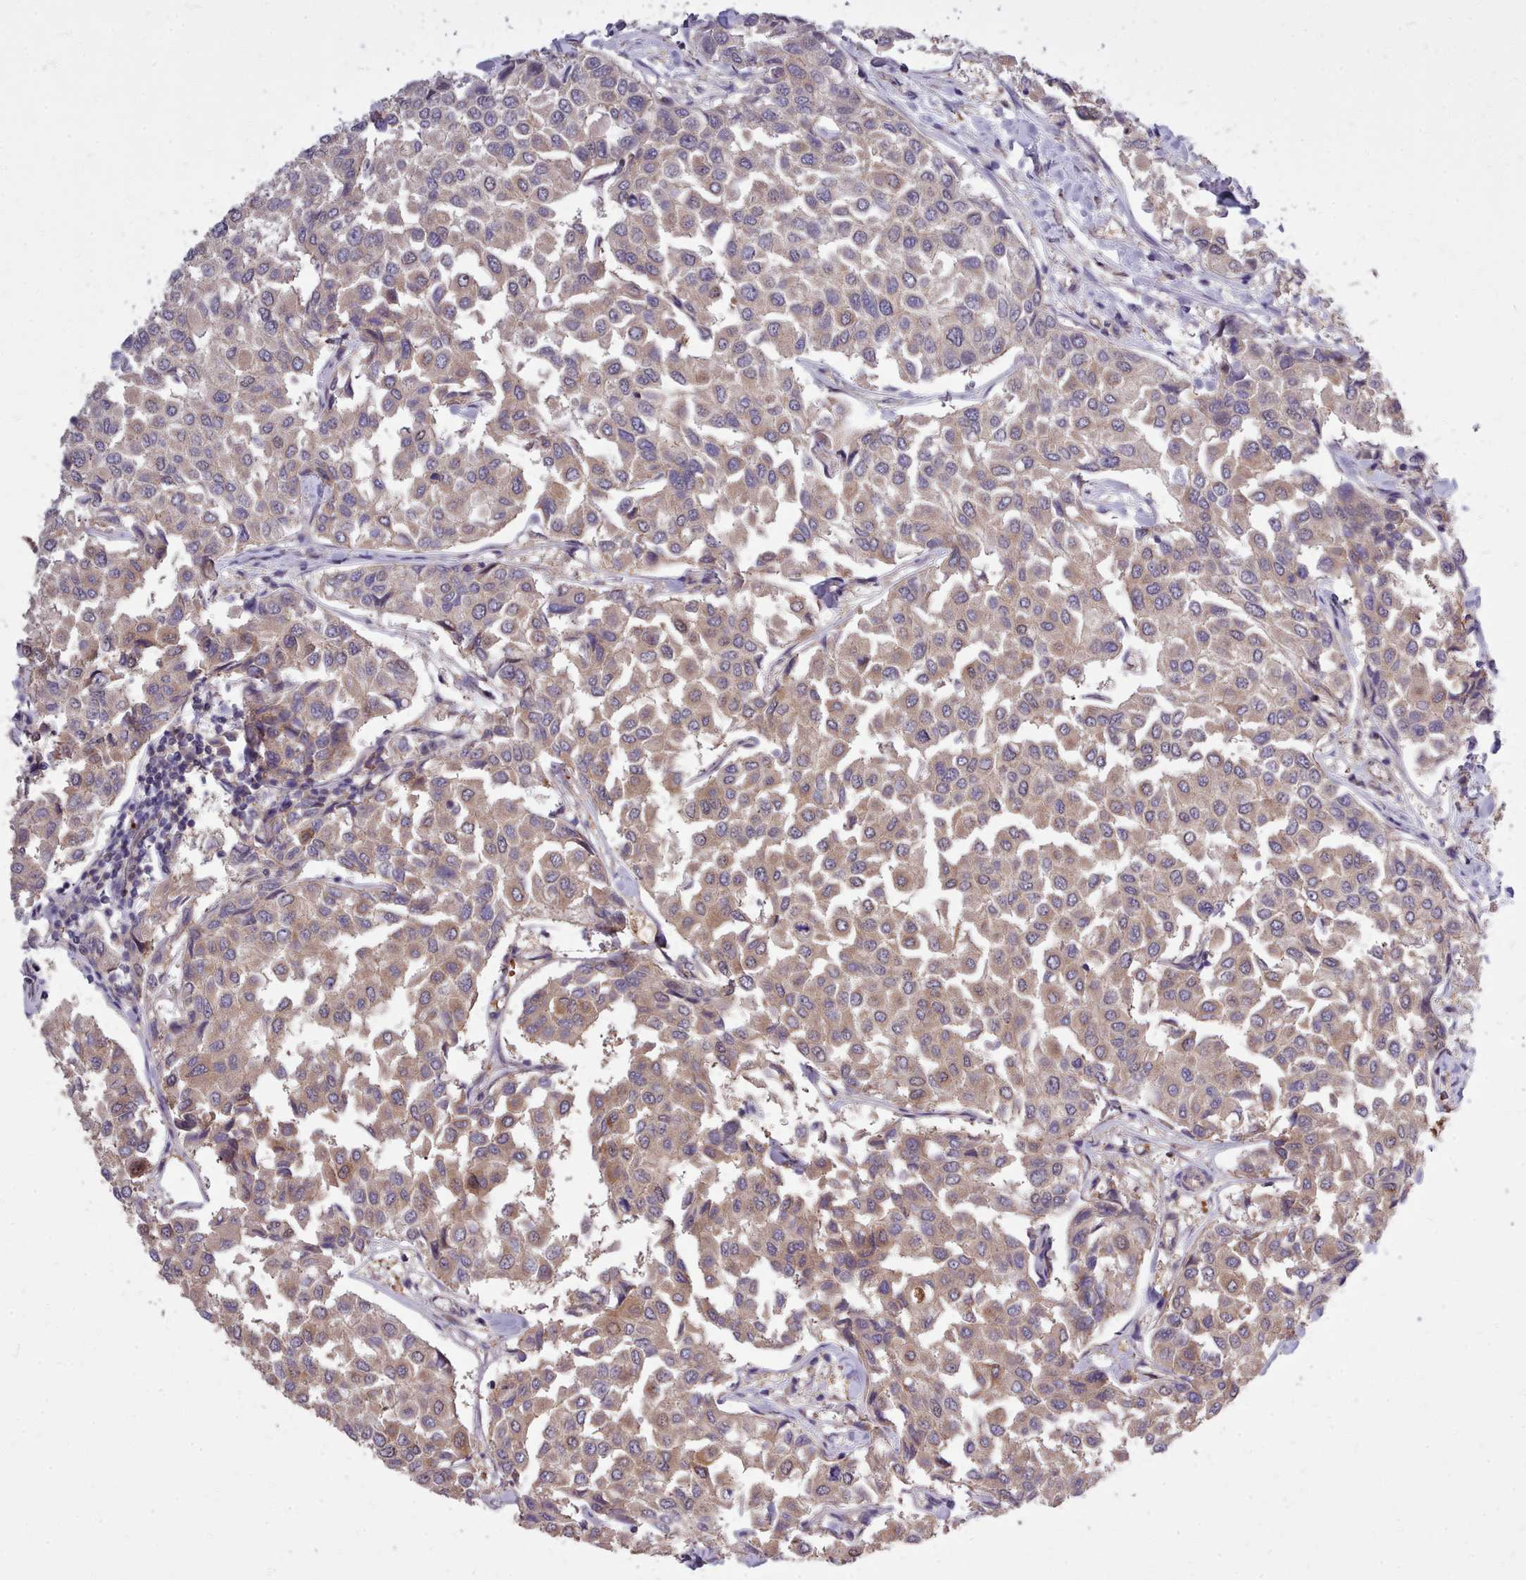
{"staining": {"intensity": "weak", "quantity": ">75%", "location": "cytoplasmic/membranous"}, "tissue": "breast cancer", "cell_type": "Tumor cells", "image_type": "cancer", "snomed": [{"axis": "morphology", "description": "Duct carcinoma"}, {"axis": "topography", "description": "Breast"}], "caption": "Protein staining of breast intraductal carcinoma tissue reveals weak cytoplasmic/membranous positivity in about >75% of tumor cells.", "gene": "AHCY", "patient": {"sex": "female", "age": 55}}